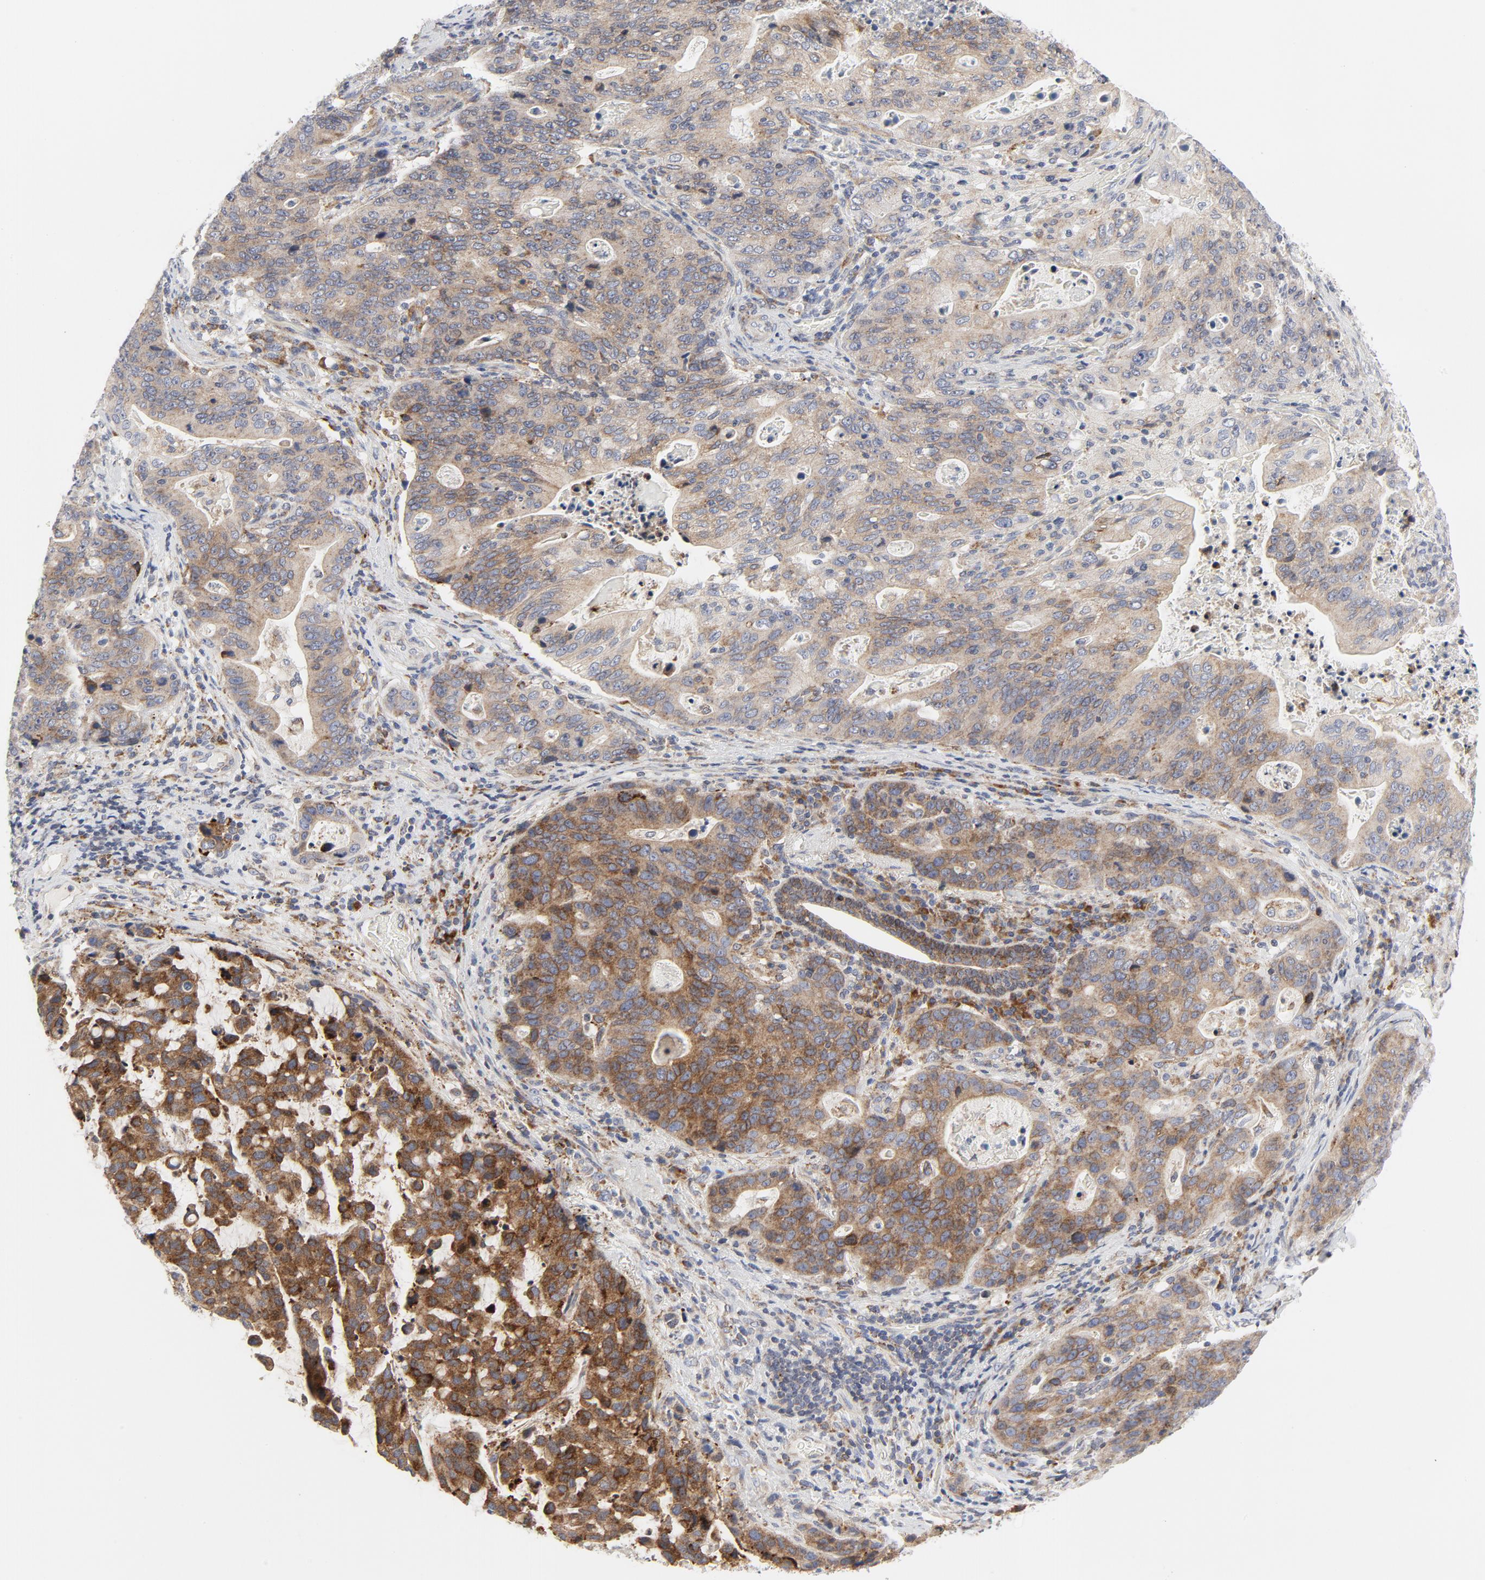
{"staining": {"intensity": "moderate", "quantity": ">75%", "location": "cytoplasmic/membranous"}, "tissue": "stomach cancer", "cell_type": "Tumor cells", "image_type": "cancer", "snomed": [{"axis": "morphology", "description": "Adenocarcinoma, NOS"}, {"axis": "topography", "description": "Esophagus"}, {"axis": "topography", "description": "Stomach"}], "caption": "Moderate cytoplasmic/membranous protein staining is identified in about >75% of tumor cells in adenocarcinoma (stomach). (DAB IHC, brown staining for protein, blue staining for nuclei).", "gene": "LRP6", "patient": {"sex": "male", "age": 74}}